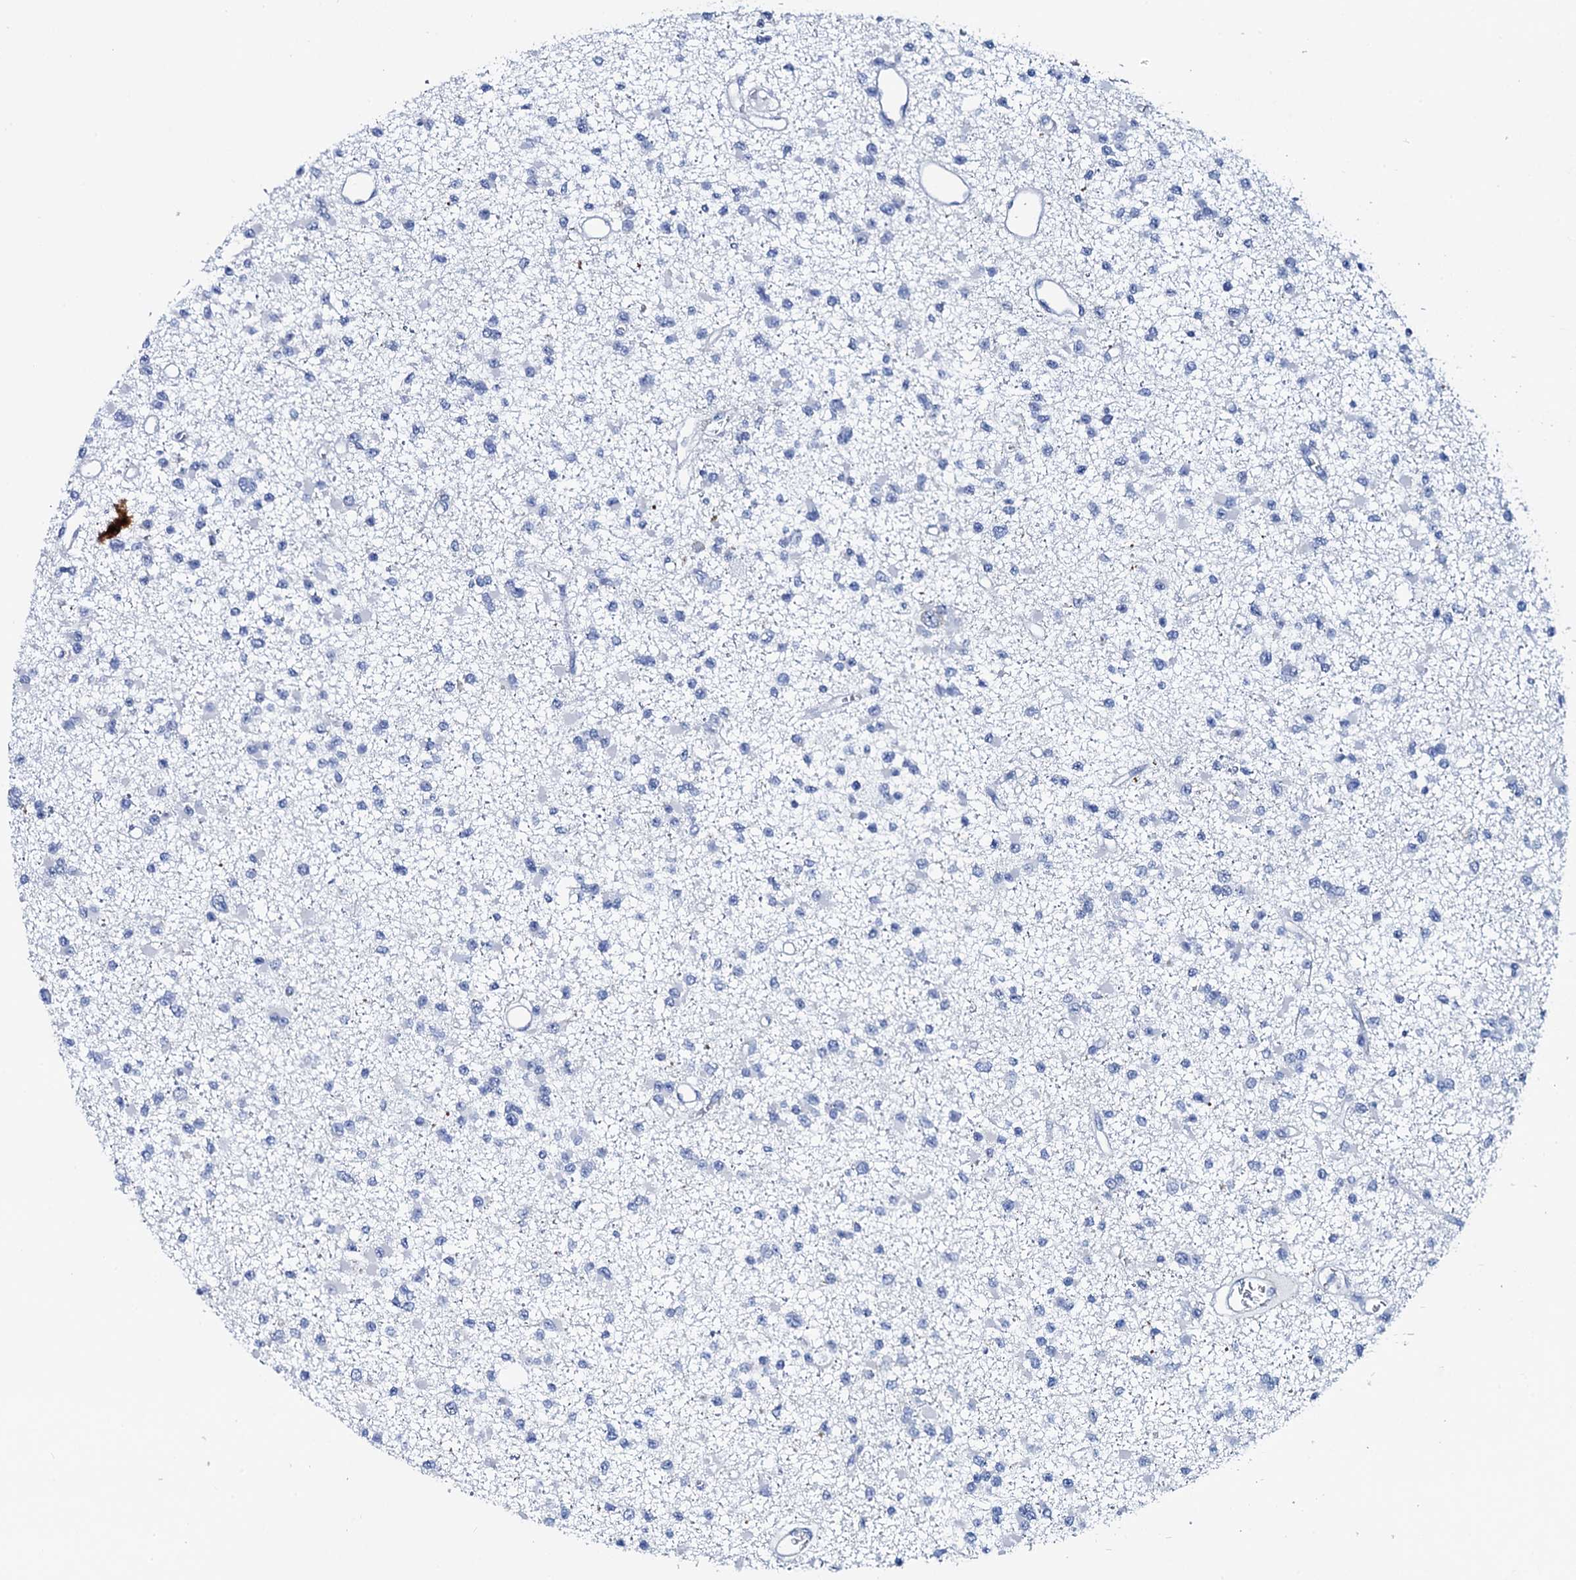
{"staining": {"intensity": "negative", "quantity": "none", "location": "none"}, "tissue": "glioma", "cell_type": "Tumor cells", "image_type": "cancer", "snomed": [{"axis": "morphology", "description": "Glioma, malignant, Low grade"}, {"axis": "topography", "description": "Brain"}], "caption": "The image demonstrates no staining of tumor cells in glioma.", "gene": "GYS2", "patient": {"sex": "female", "age": 22}}